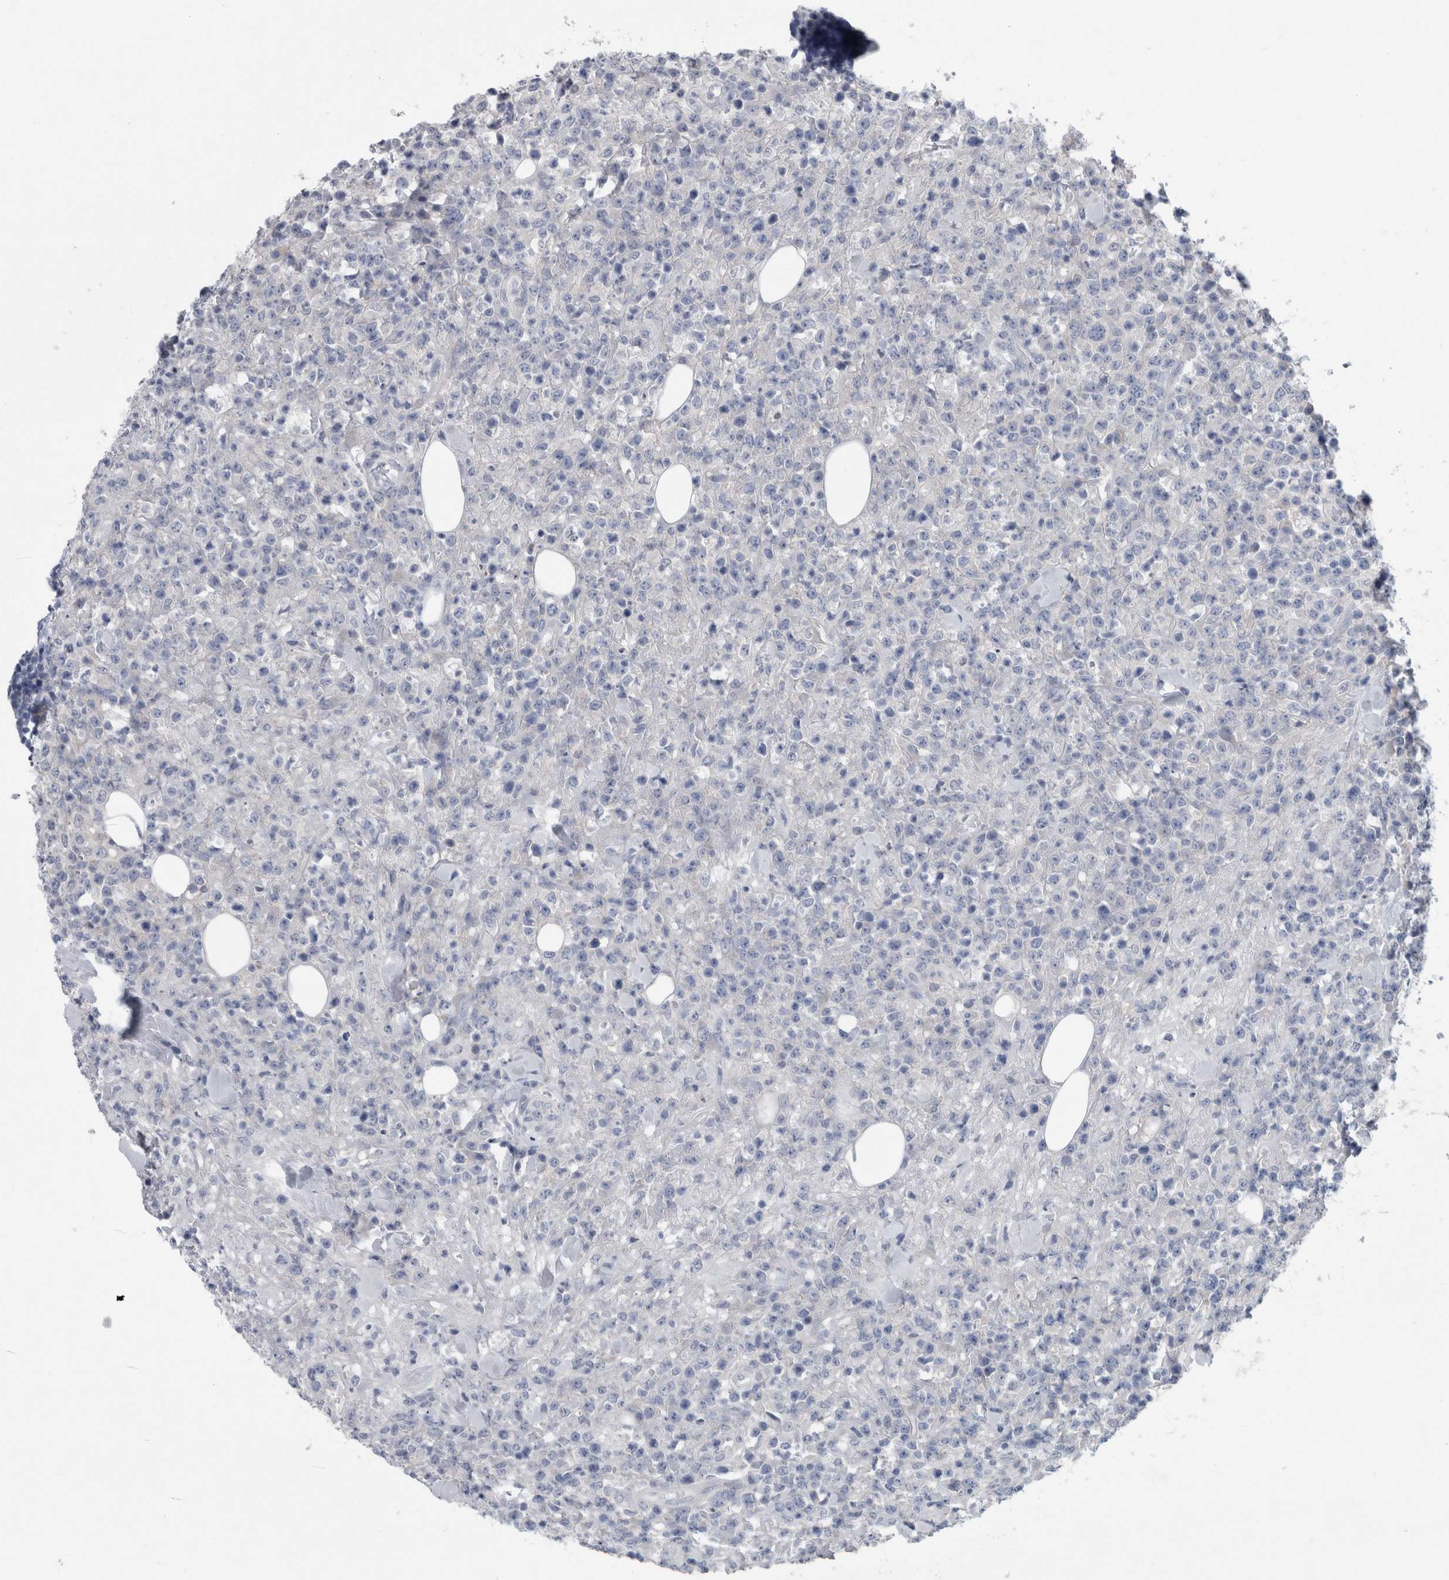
{"staining": {"intensity": "negative", "quantity": "none", "location": "none"}, "tissue": "lymphoma", "cell_type": "Tumor cells", "image_type": "cancer", "snomed": [{"axis": "morphology", "description": "Malignant lymphoma, non-Hodgkin's type, High grade"}, {"axis": "topography", "description": "Colon"}], "caption": "The immunohistochemistry (IHC) image has no significant staining in tumor cells of lymphoma tissue.", "gene": "FAM83H", "patient": {"sex": "female", "age": 53}}